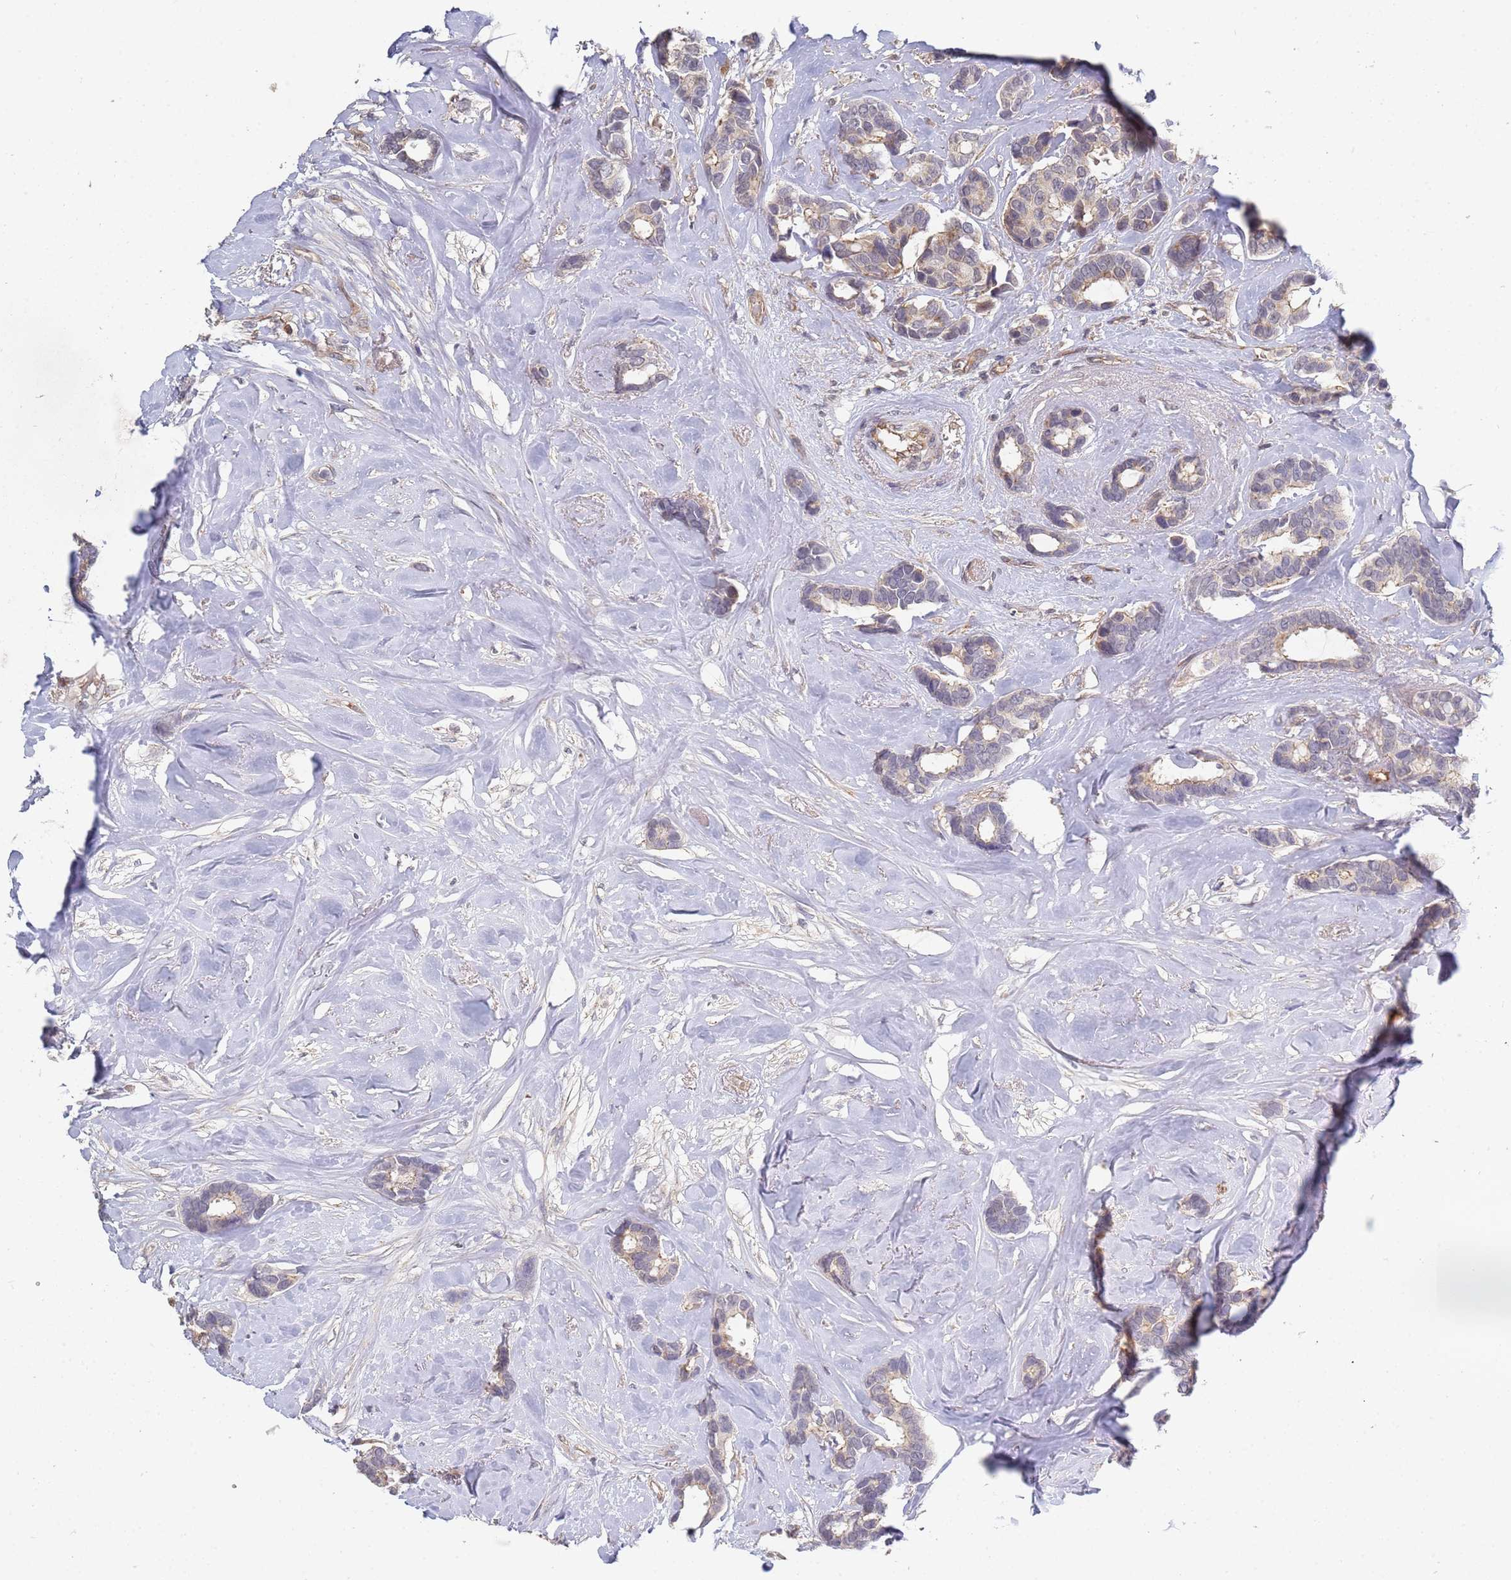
{"staining": {"intensity": "weak", "quantity": "<25%", "location": "cytoplasmic/membranous"}, "tissue": "breast cancer", "cell_type": "Tumor cells", "image_type": "cancer", "snomed": [{"axis": "morphology", "description": "Duct carcinoma"}, {"axis": "topography", "description": "Breast"}], "caption": "Immunohistochemistry (IHC) of breast cancer shows no staining in tumor cells. (DAB immunohistochemistry with hematoxylin counter stain).", "gene": "ABCB6", "patient": {"sex": "female", "age": 87}}